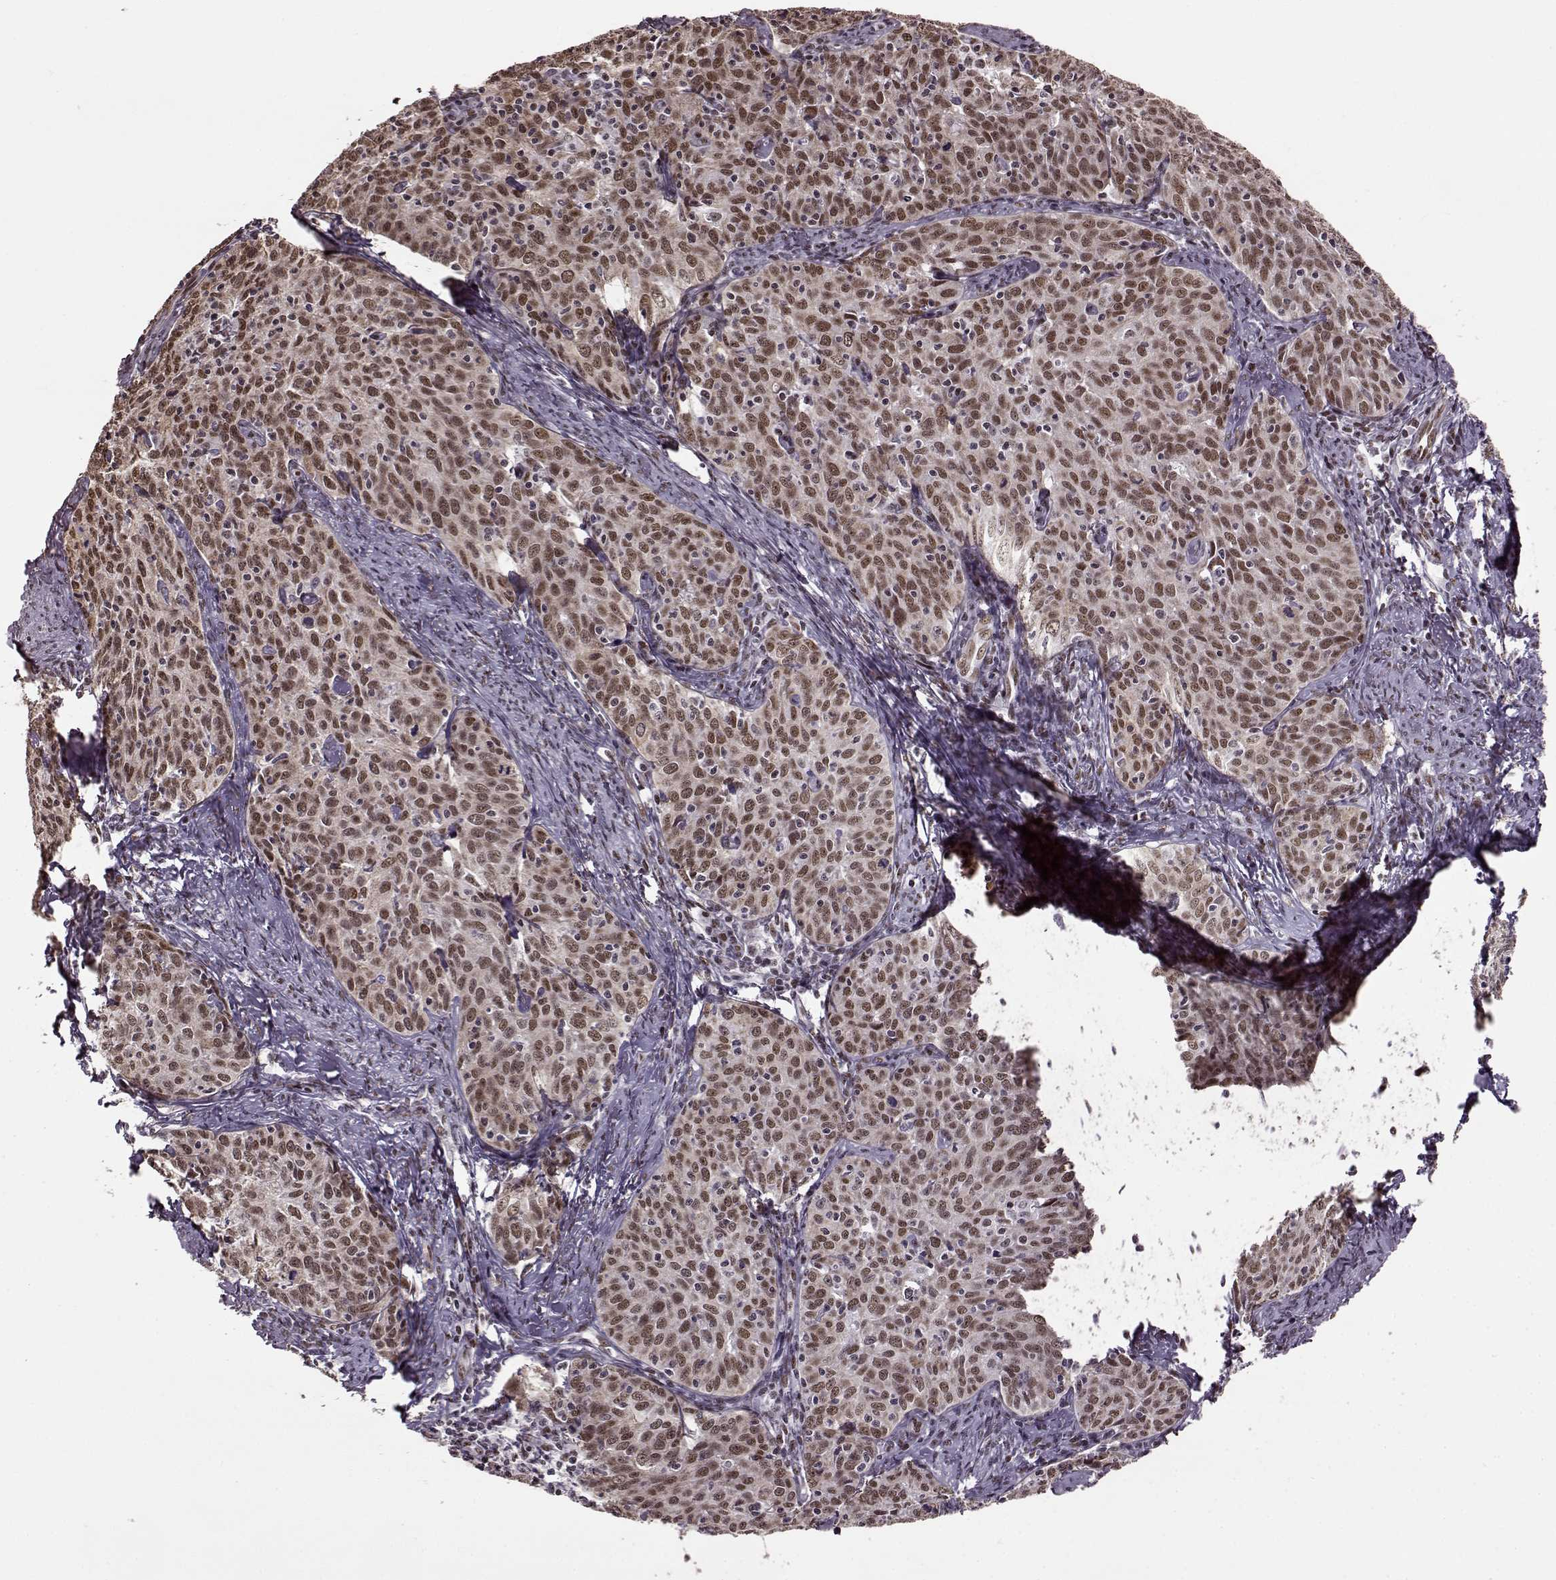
{"staining": {"intensity": "moderate", "quantity": "25%-75%", "location": "nuclear"}, "tissue": "cervical cancer", "cell_type": "Tumor cells", "image_type": "cancer", "snomed": [{"axis": "morphology", "description": "Squamous cell carcinoma, NOS"}, {"axis": "topography", "description": "Cervix"}], "caption": "Cervical cancer stained for a protein demonstrates moderate nuclear positivity in tumor cells.", "gene": "FTO", "patient": {"sex": "female", "age": 62}}